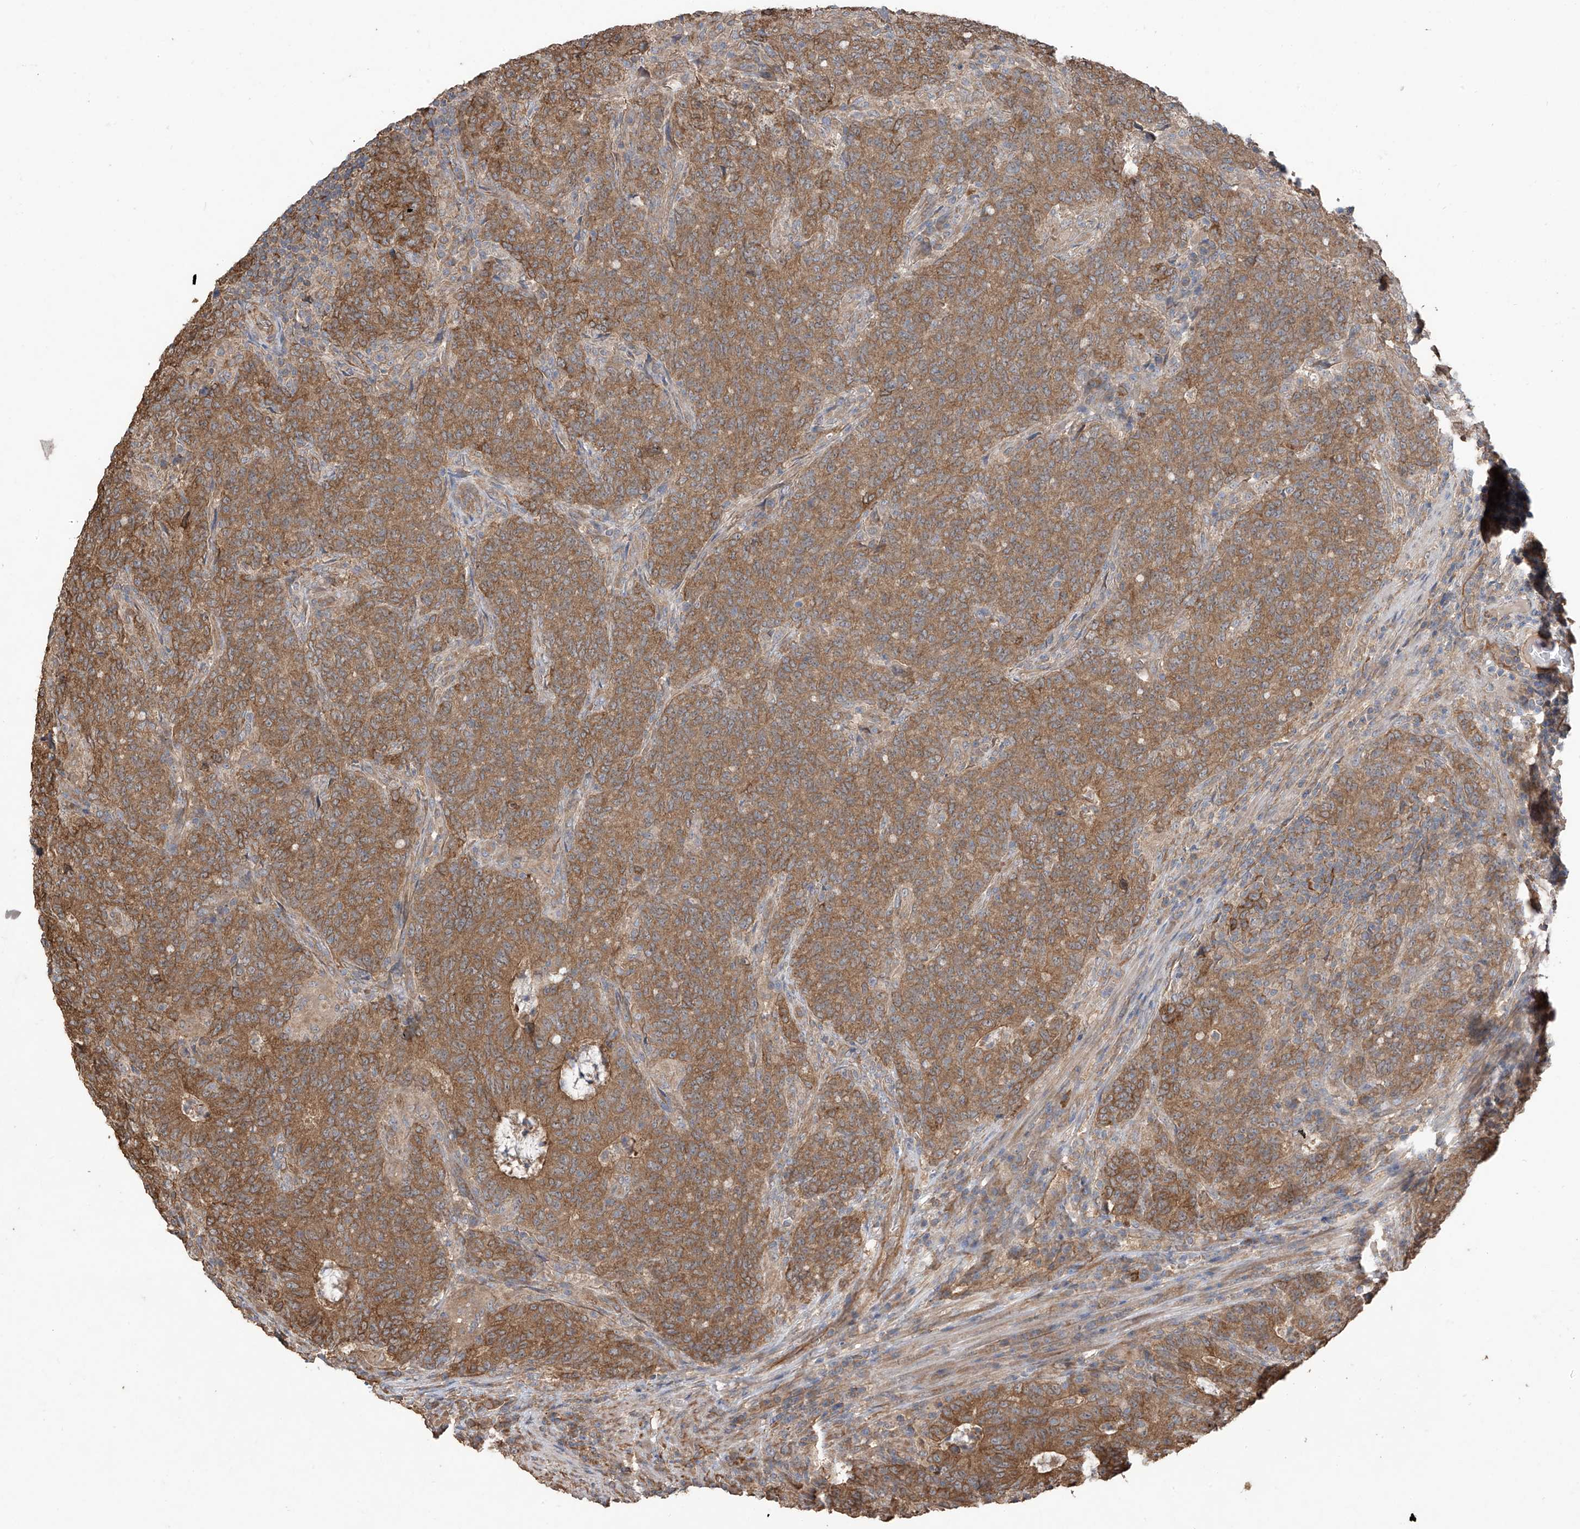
{"staining": {"intensity": "moderate", "quantity": ">75%", "location": "cytoplasmic/membranous"}, "tissue": "colorectal cancer", "cell_type": "Tumor cells", "image_type": "cancer", "snomed": [{"axis": "morphology", "description": "Normal tissue, NOS"}, {"axis": "morphology", "description": "Adenocarcinoma, NOS"}, {"axis": "topography", "description": "Colon"}], "caption": "The photomicrograph exhibits a brown stain indicating the presence of a protein in the cytoplasmic/membranous of tumor cells in colorectal cancer. The staining was performed using DAB (3,3'-diaminobenzidine), with brown indicating positive protein expression. Nuclei are stained blue with hematoxylin.", "gene": "AGBL5", "patient": {"sex": "female", "age": 75}}